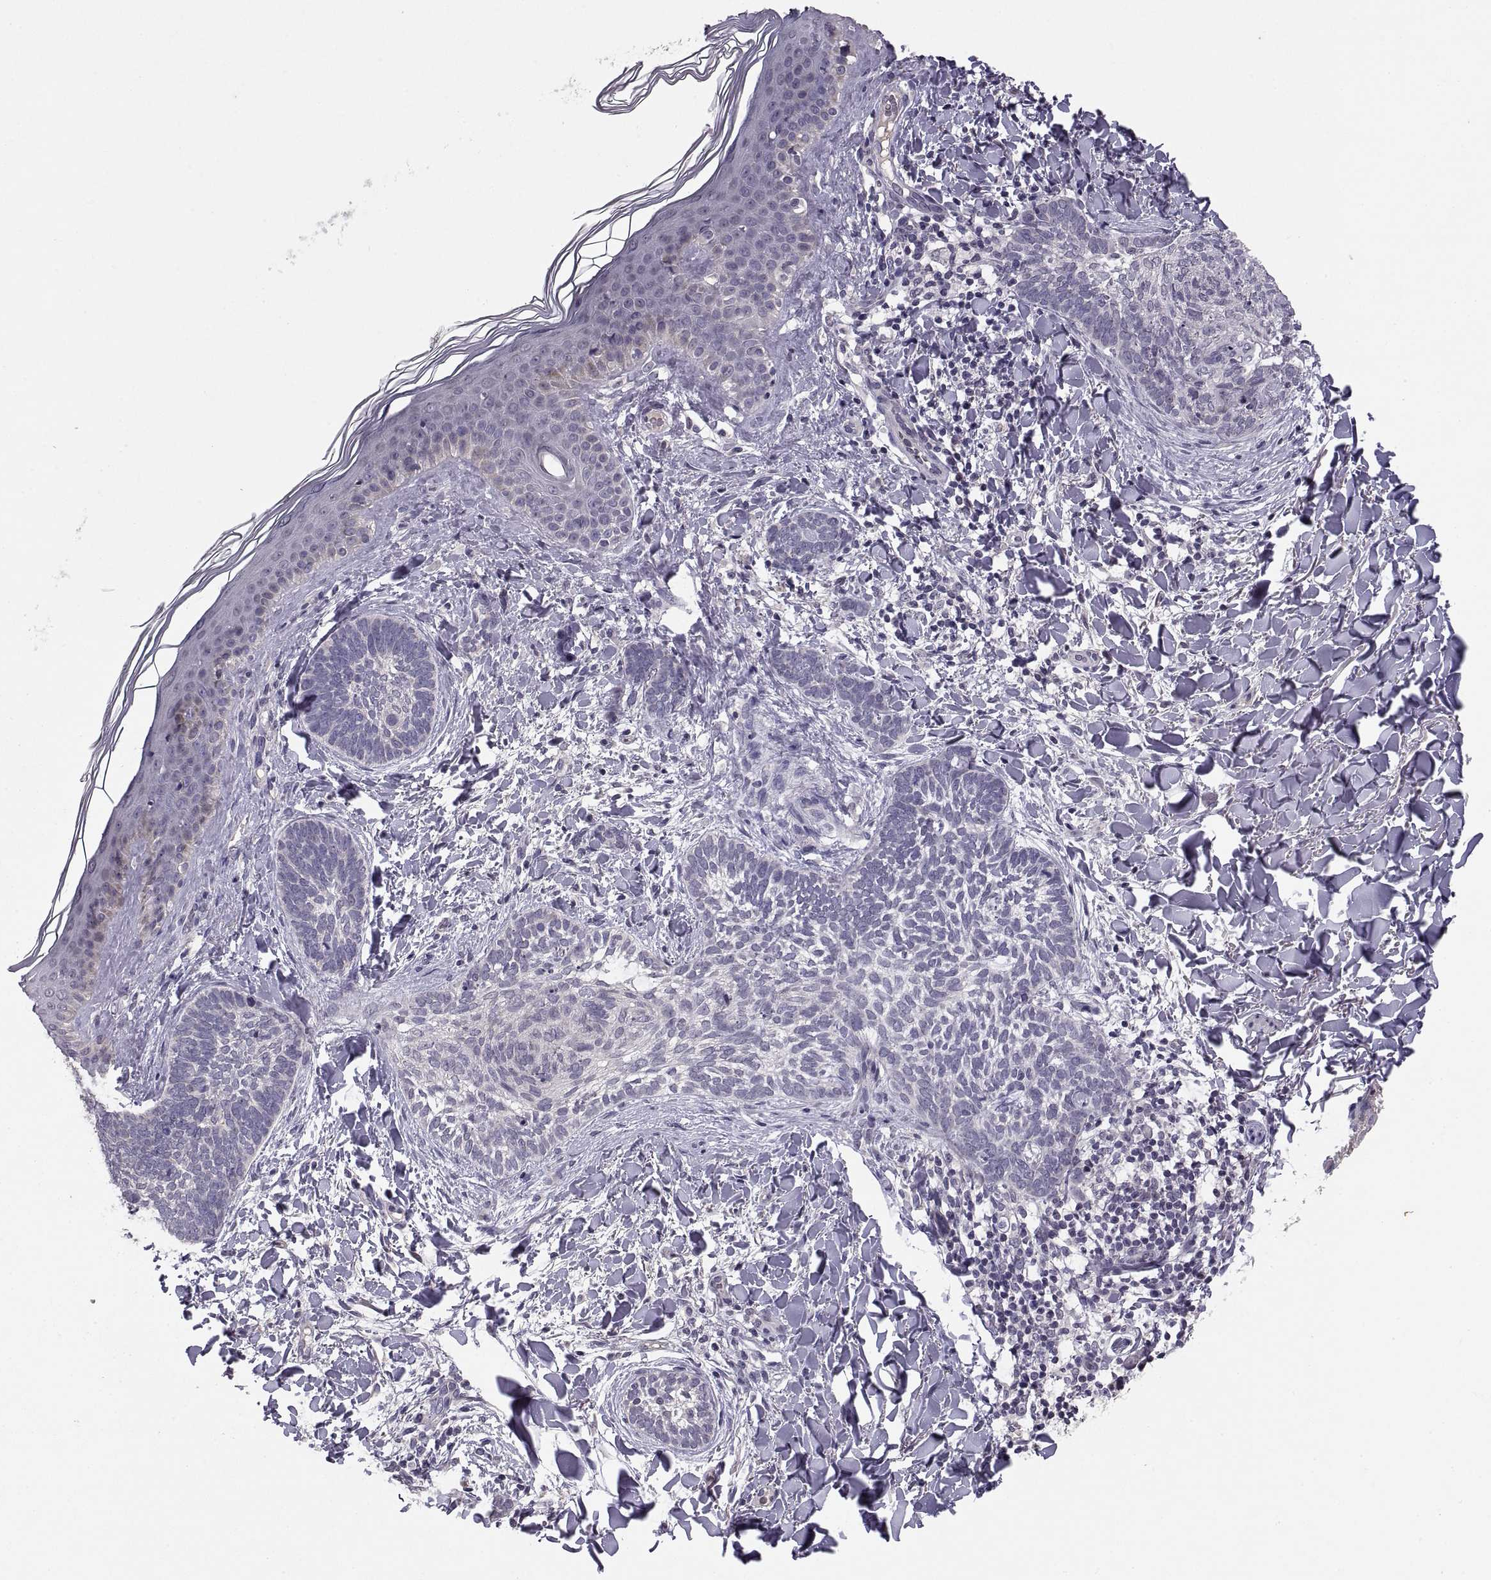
{"staining": {"intensity": "negative", "quantity": "none", "location": "none"}, "tissue": "skin cancer", "cell_type": "Tumor cells", "image_type": "cancer", "snomed": [{"axis": "morphology", "description": "Normal tissue, NOS"}, {"axis": "morphology", "description": "Basal cell carcinoma"}, {"axis": "topography", "description": "Skin"}], "caption": "The histopathology image displays no significant expression in tumor cells of skin basal cell carcinoma.", "gene": "PAX2", "patient": {"sex": "male", "age": 46}}